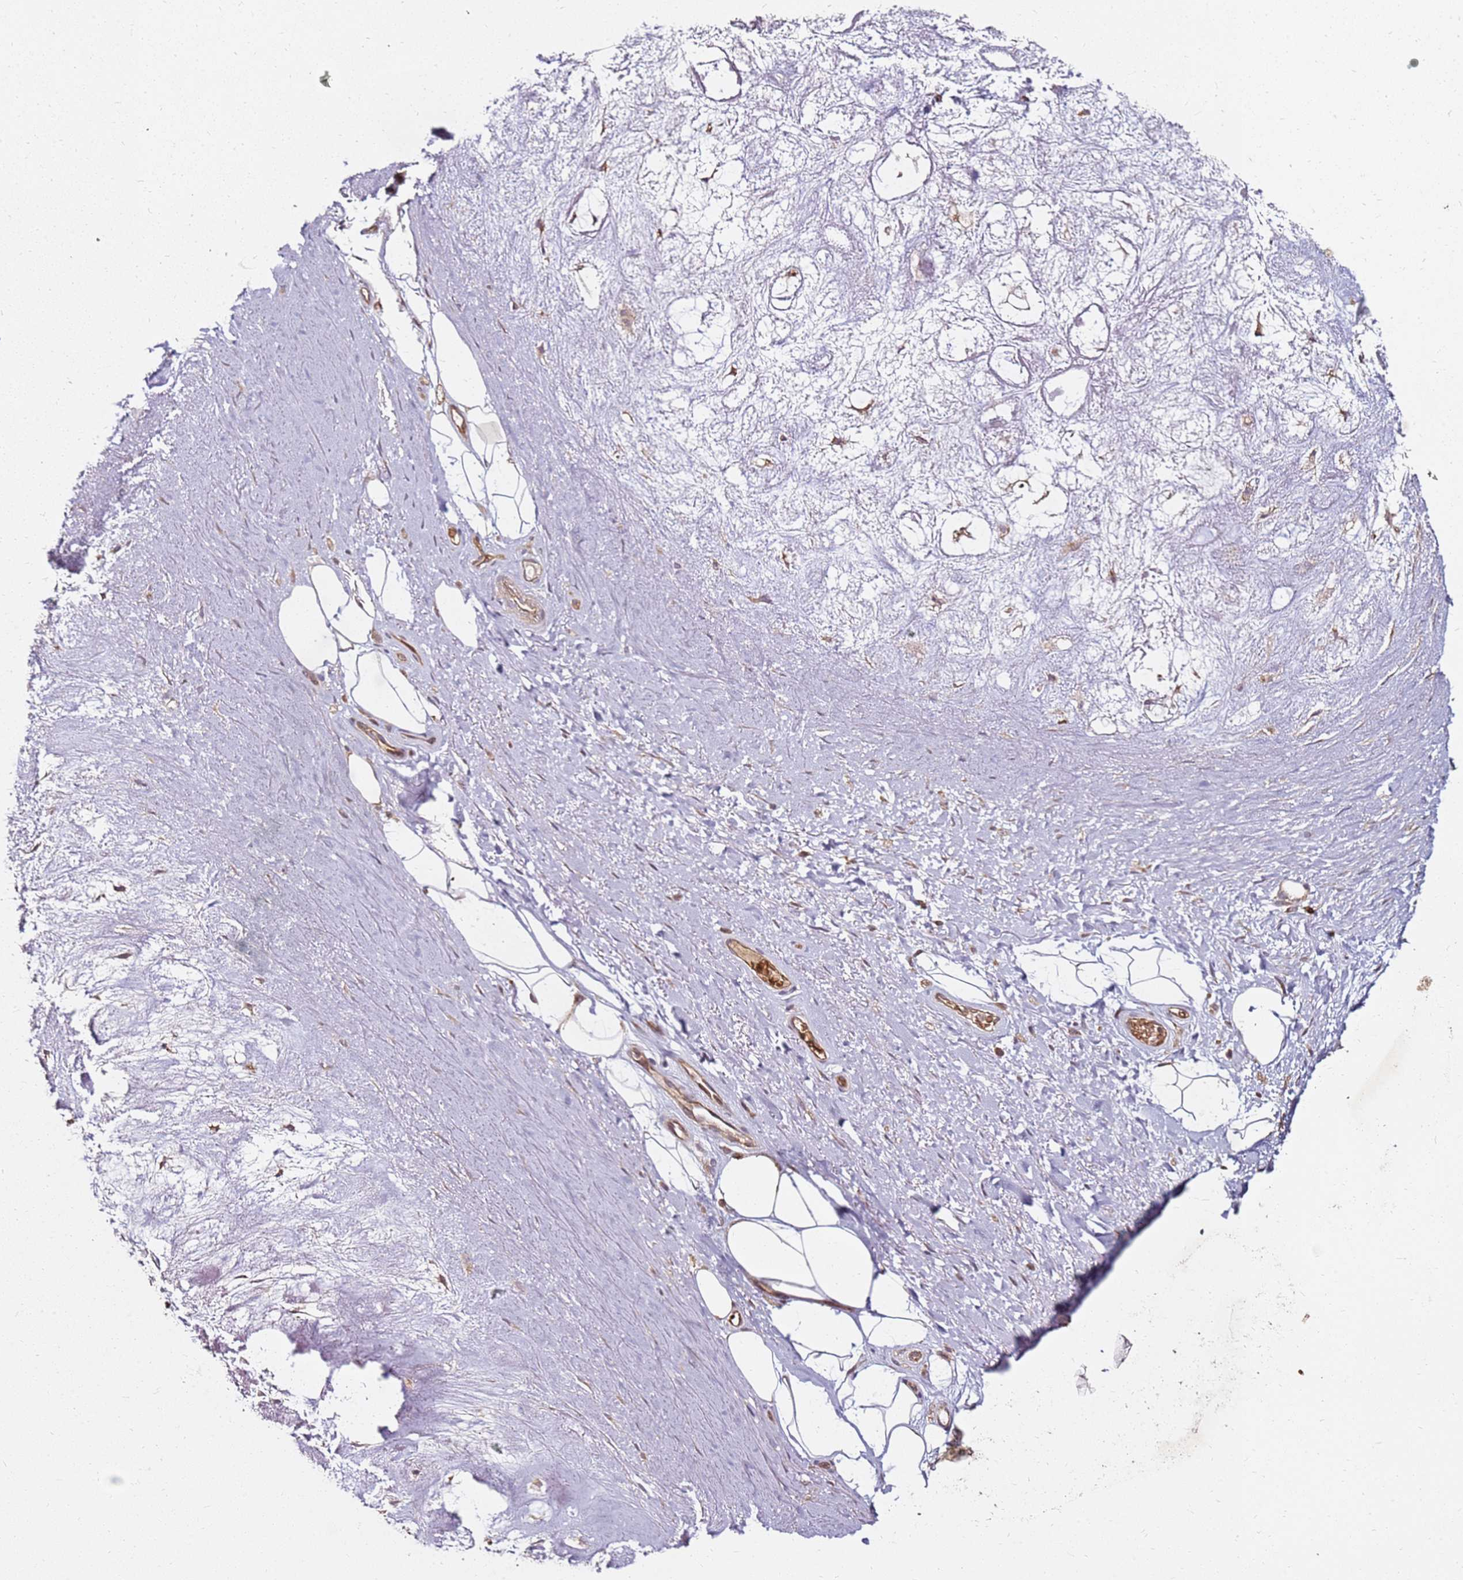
{"staining": {"intensity": "negative", "quantity": "none", "location": "none"}, "tissue": "adipose tissue", "cell_type": "Adipocytes", "image_type": "normal", "snomed": [{"axis": "morphology", "description": "Normal tissue, NOS"}, {"axis": "topography", "description": "Cartilage tissue"}], "caption": "Adipose tissue was stained to show a protein in brown. There is no significant positivity in adipocytes. Brightfield microscopy of IHC stained with DAB (3,3'-diaminobenzidine) (brown) and hematoxylin (blue), captured at high magnification.", "gene": "RNF11", "patient": {"sex": "male", "age": 81}}